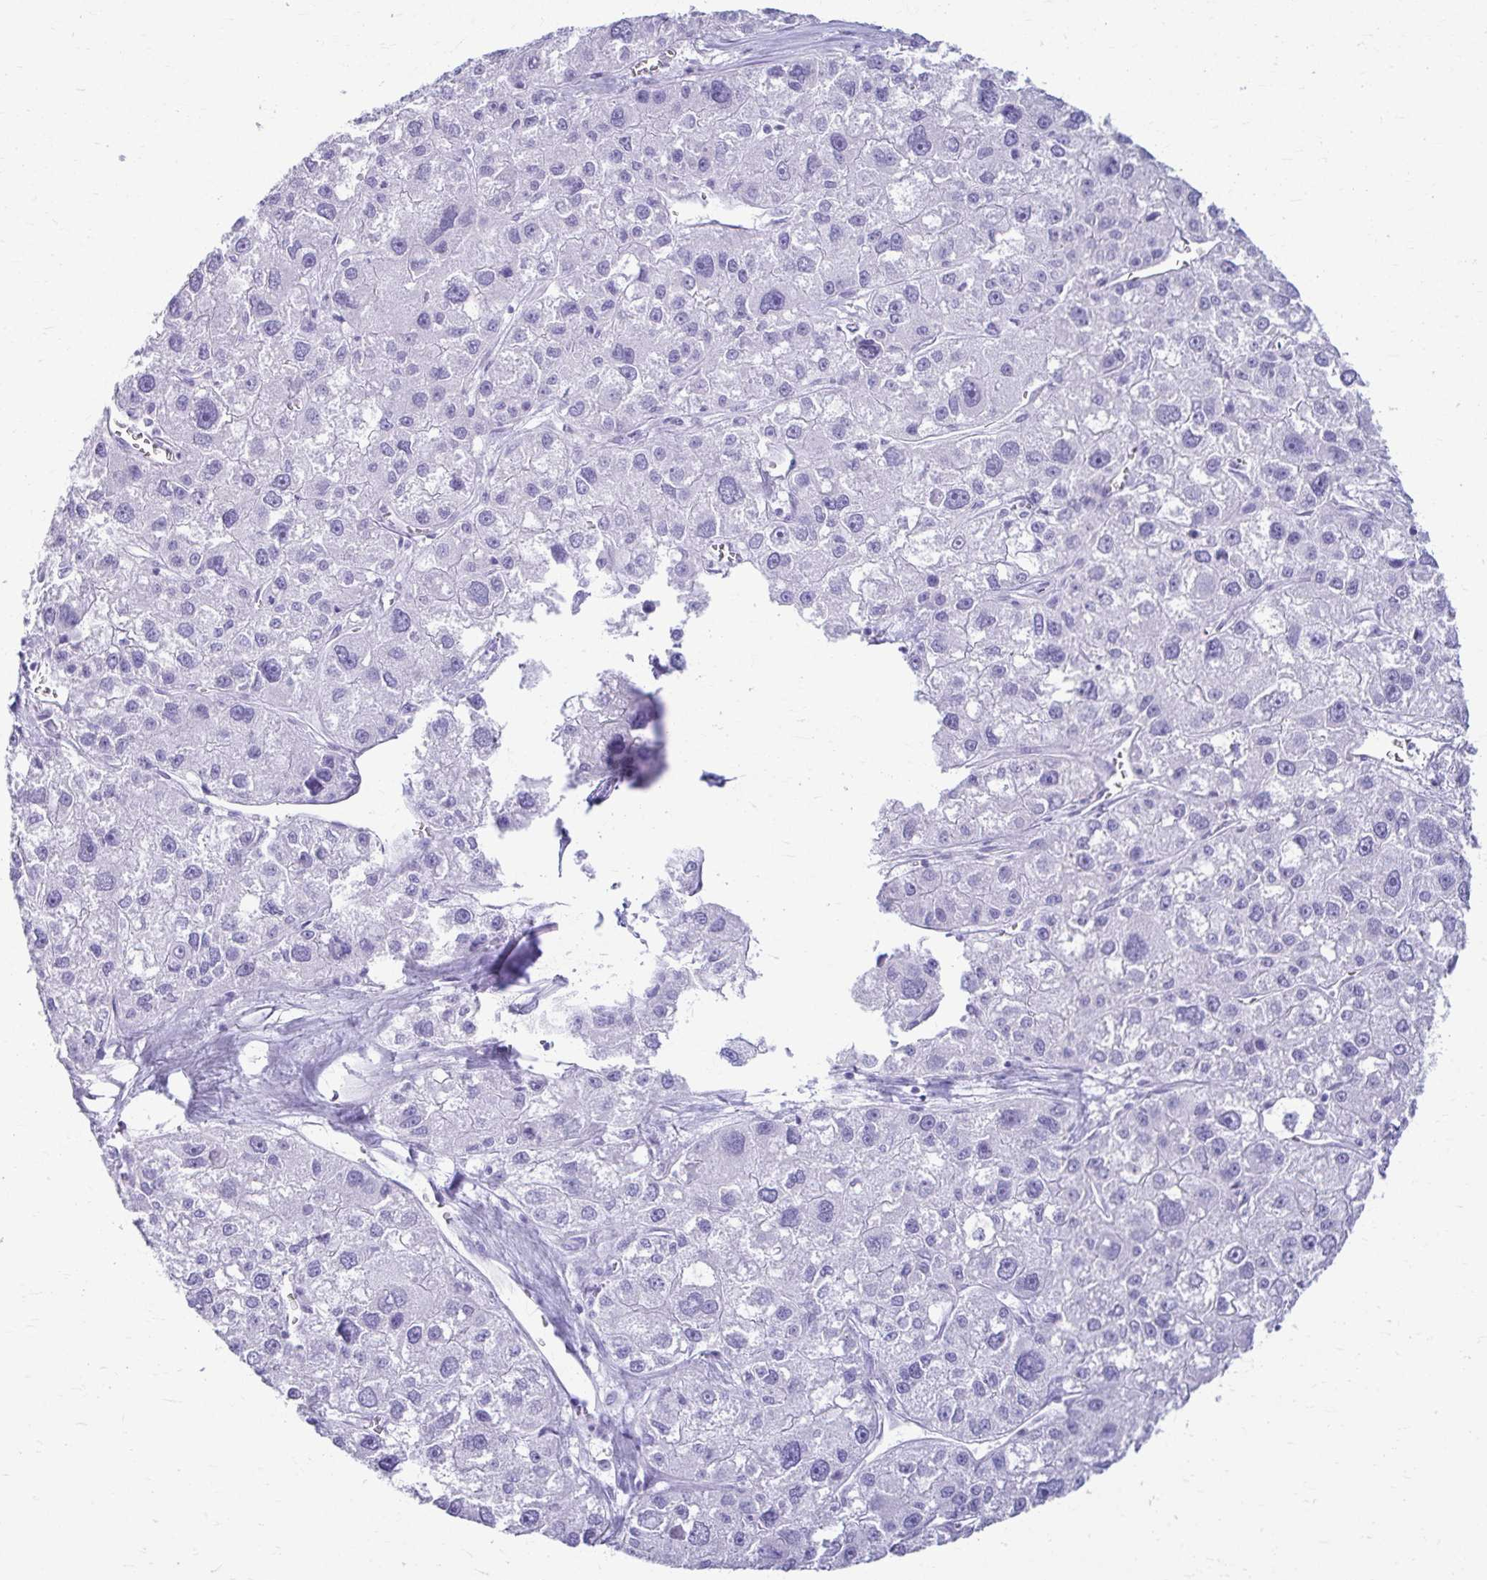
{"staining": {"intensity": "negative", "quantity": "none", "location": "none"}, "tissue": "liver cancer", "cell_type": "Tumor cells", "image_type": "cancer", "snomed": [{"axis": "morphology", "description": "Carcinoma, Hepatocellular, NOS"}, {"axis": "topography", "description": "Liver"}], "caption": "Immunohistochemistry (IHC) micrograph of liver hepatocellular carcinoma stained for a protein (brown), which demonstrates no expression in tumor cells.", "gene": "ATP4B", "patient": {"sex": "male", "age": 73}}